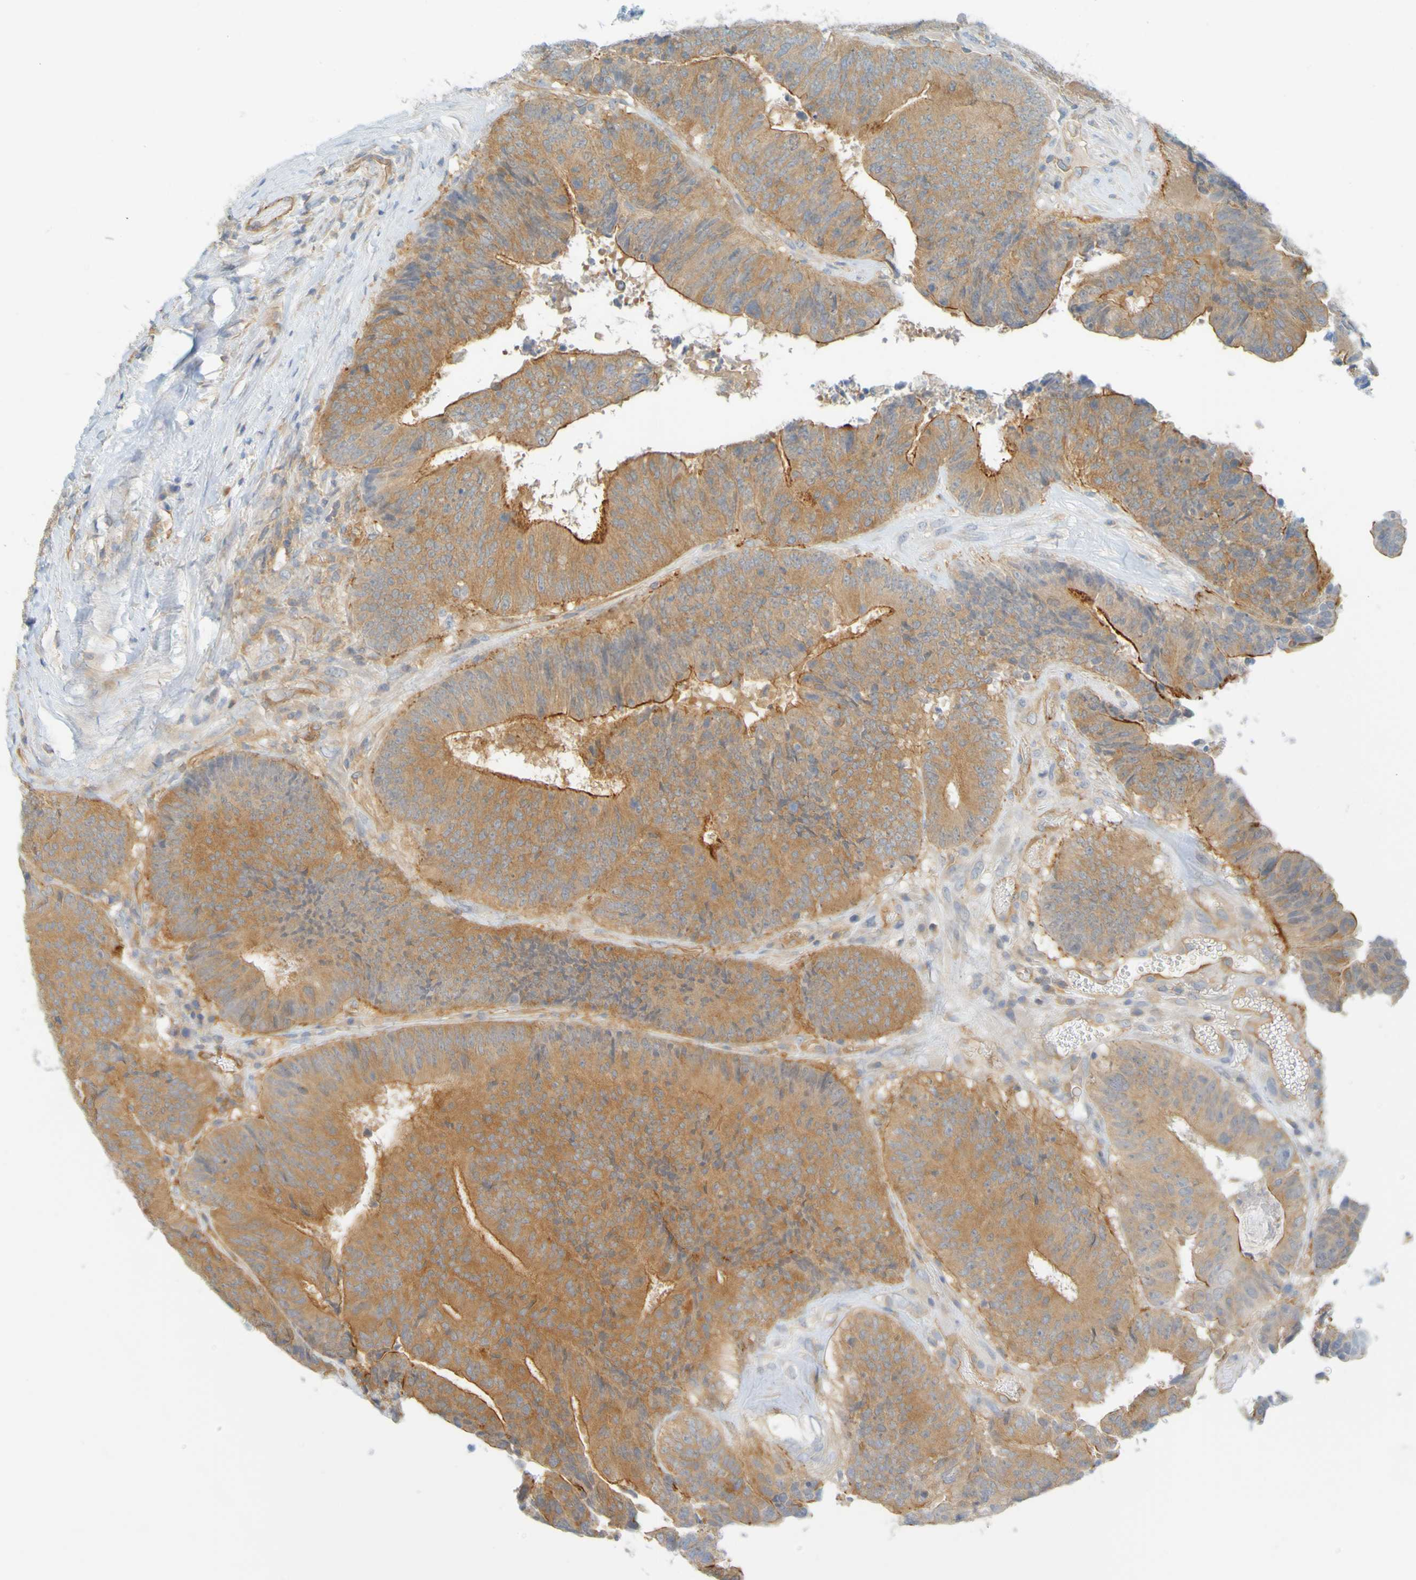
{"staining": {"intensity": "moderate", "quantity": ">75%", "location": "cytoplasmic/membranous"}, "tissue": "colorectal cancer", "cell_type": "Tumor cells", "image_type": "cancer", "snomed": [{"axis": "morphology", "description": "Adenocarcinoma, NOS"}, {"axis": "topography", "description": "Rectum"}], "caption": "Immunohistochemical staining of human adenocarcinoma (colorectal) shows medium levels of moderate cytoplasmic/membranous protein expression in about >75% of tumor cells.", "gene": "APPL1", "patient": {"sex": "male", "age": 72}}